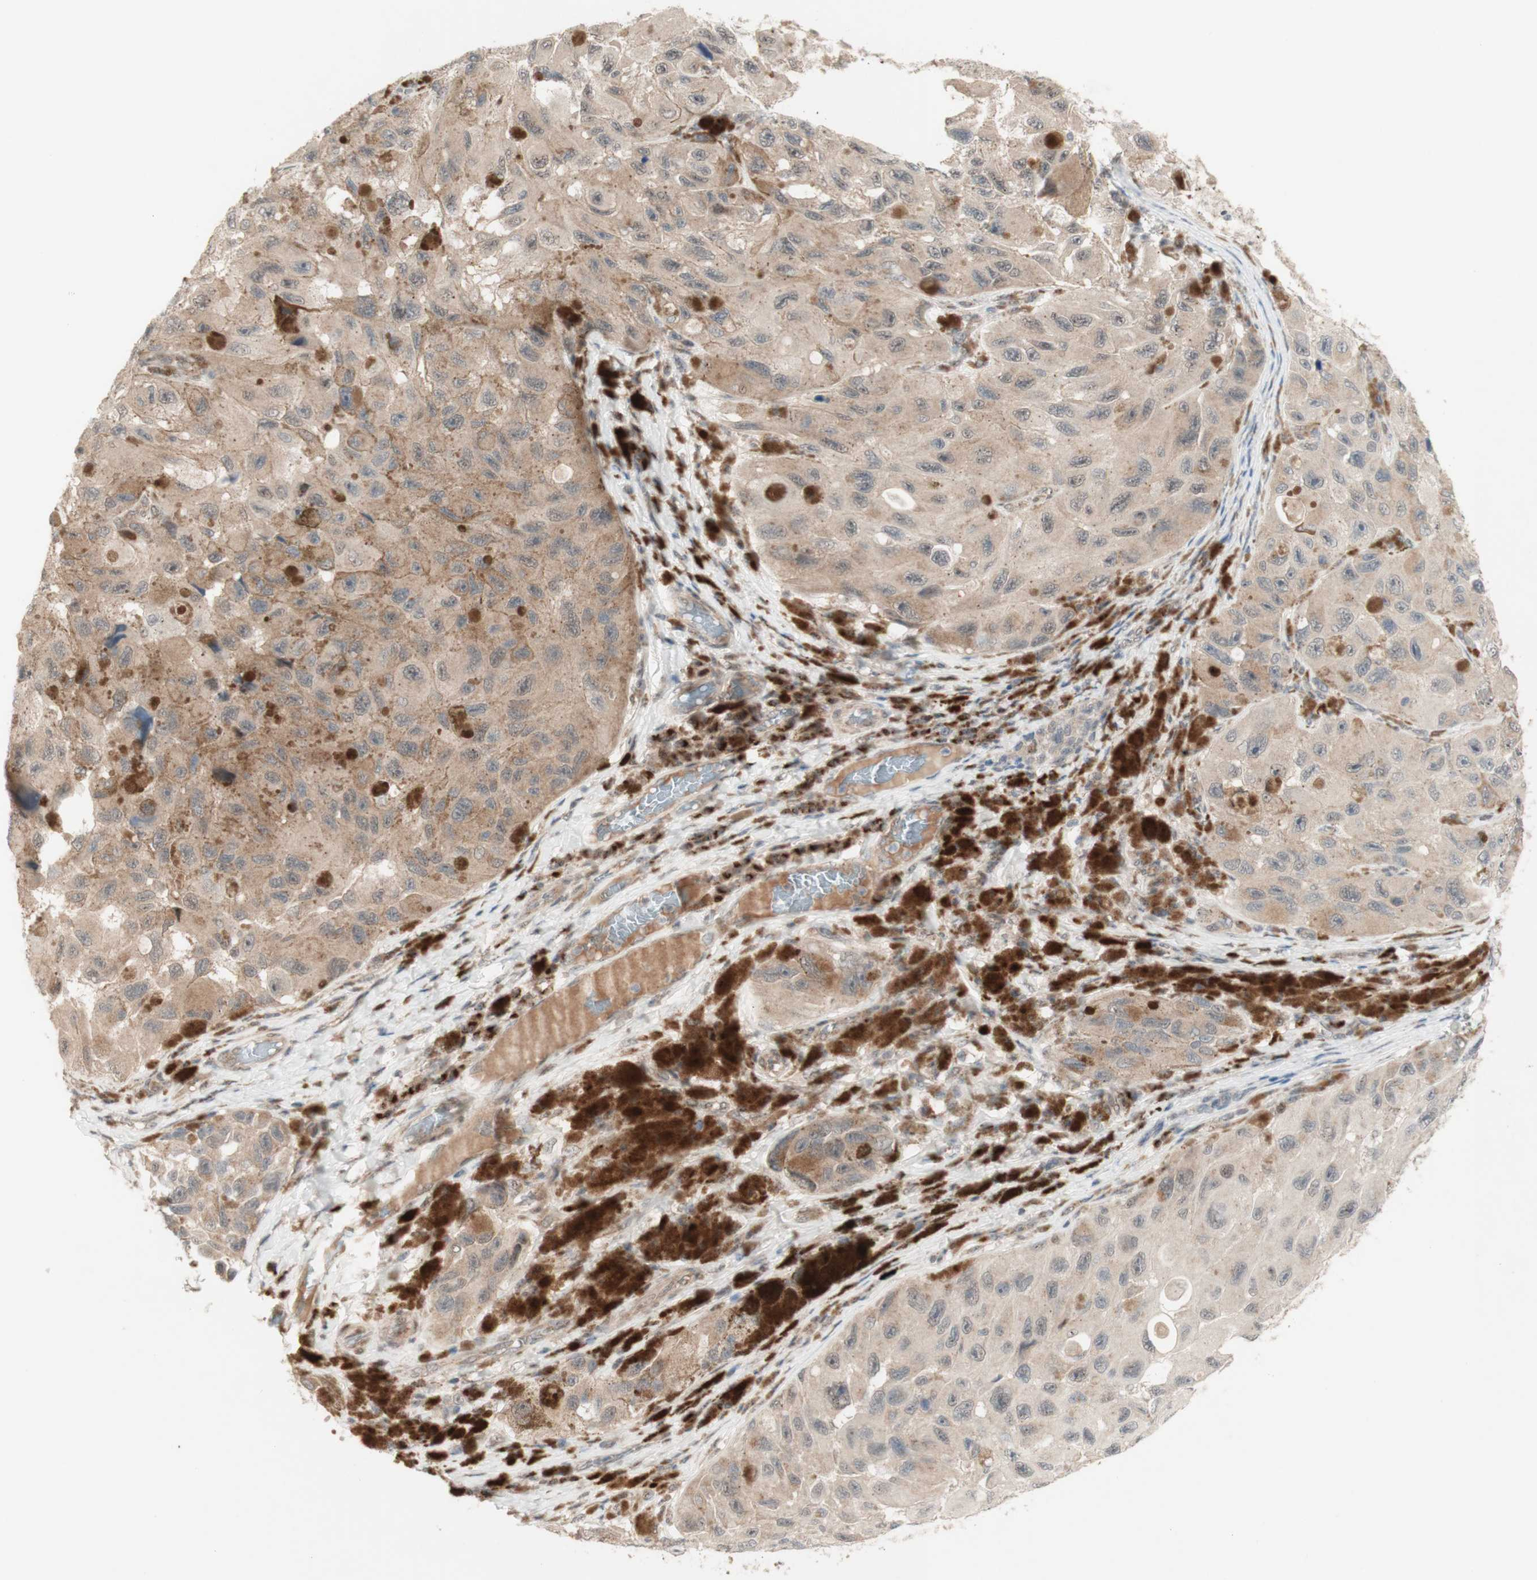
{"staining": {"intensity": "moderate", "quantity": ">75%", "location": "cytoplasmic/membranous,nuclear"}, "tissue": "melanoma", "cell_type": "Tumor cells", "image_type": "cancer", "snomed": [{"axis": "morphology", "description": "Malignant melanoma, NOS"}, {"axis": "topography", "description": "Skin"}], "caption": "Melanoma tissue reveals moderate cytoplasmic/membranous and nuclear expression in approximately >75% of tumor cells", "gene": "CYLD", "patient": {"sex": "female", "age": 73}}